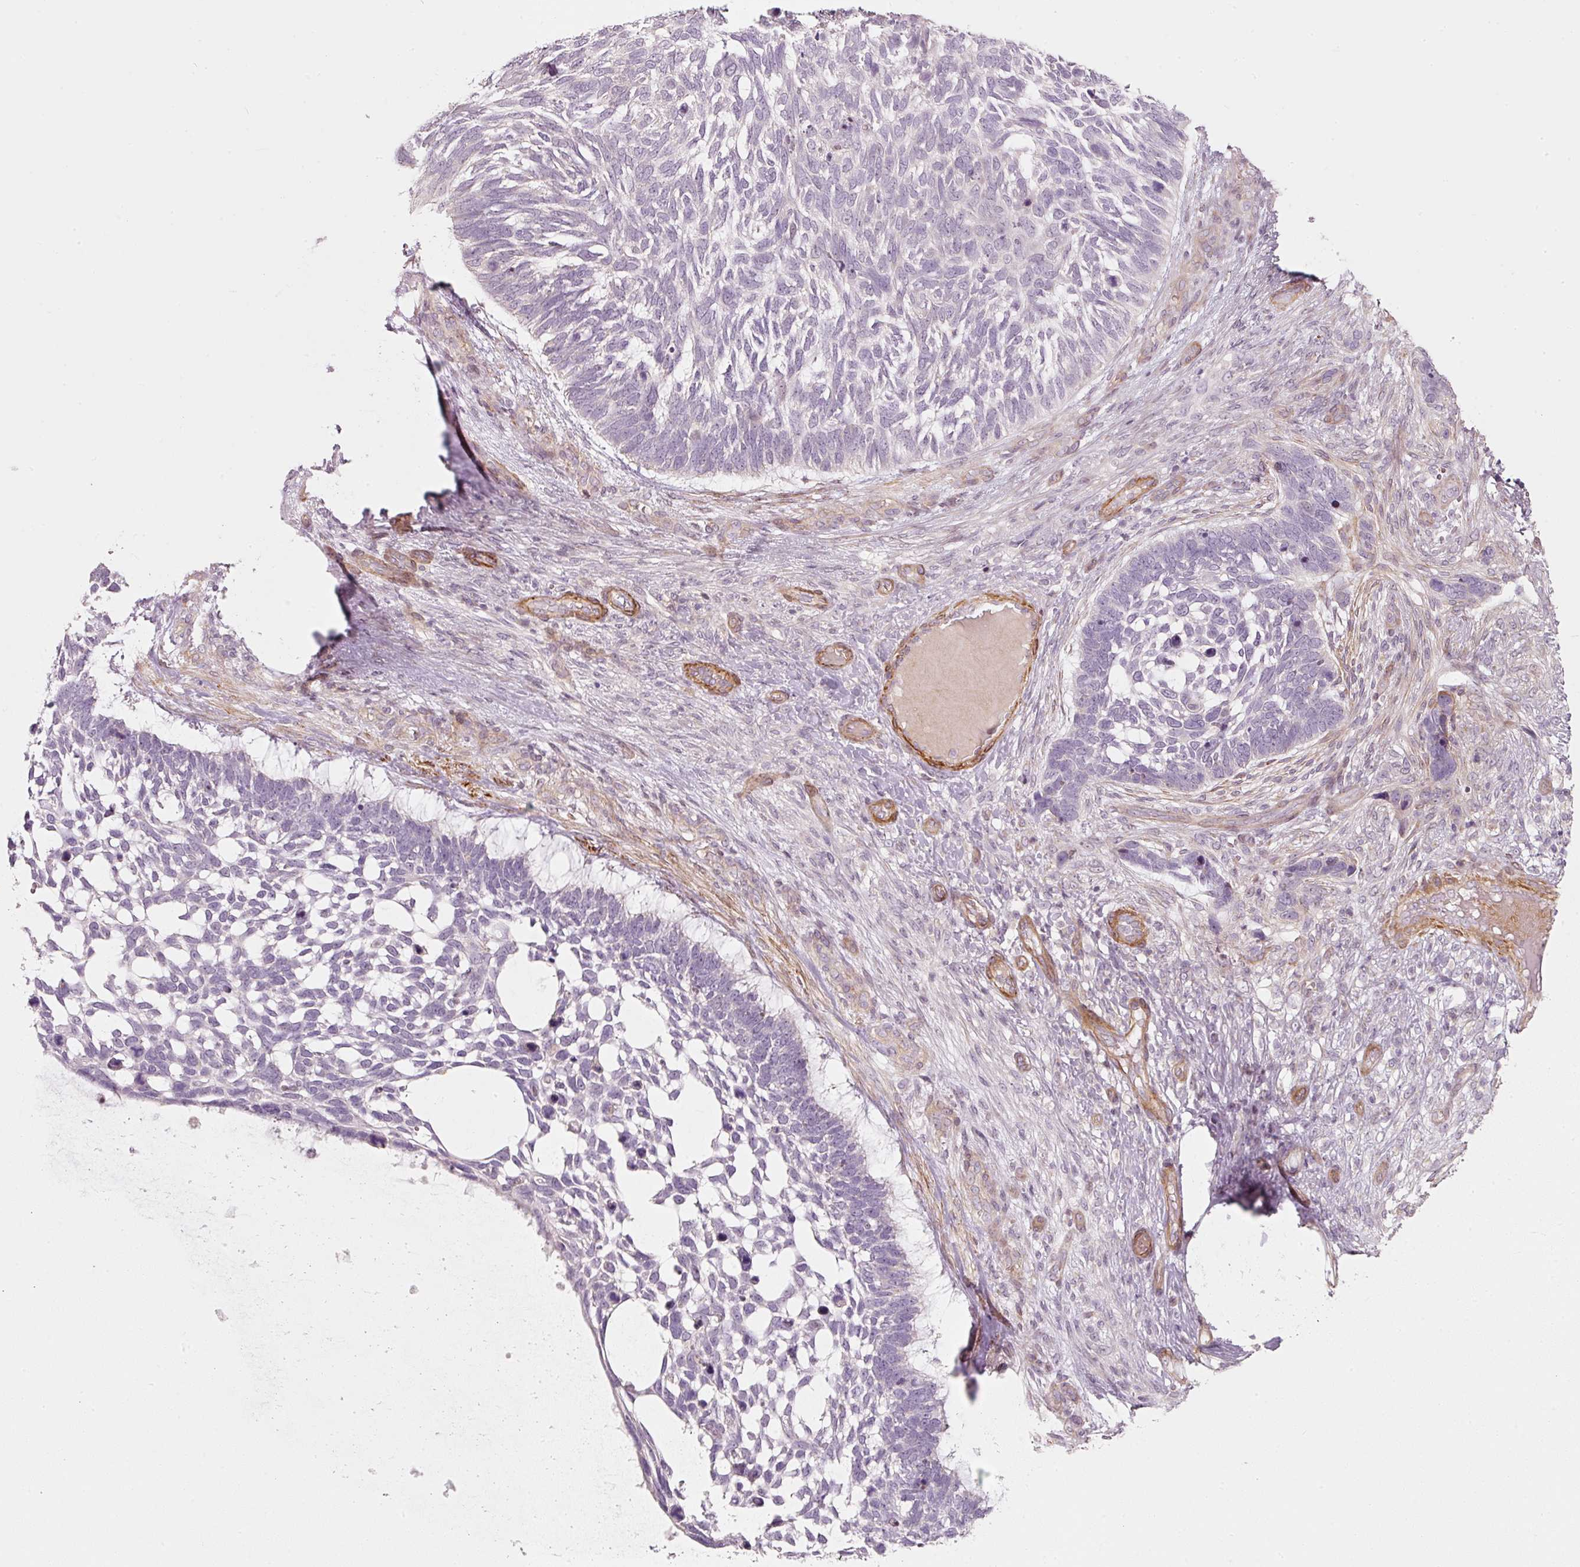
{"staining": {"intensity": "negative", "quantity": "none", "location": "none"}, "tissue": "skin cancer", "cell_type": "Tumor cells", "image_type": "cancer", "snomed": [{"axis": "morphology", "description": "Basal cell carcinoma"}, {"axis": "topography", "description": "Skin"}], "caption": "Immunohistochemistry (IHC) image of skin basal cell carcinoma stained for a protein (brown), which displays no staining in tumor cells. Nuclei are stained in blue.", "gene": "KCNQ1", "patient": {"sex": "male", "age": 88}}